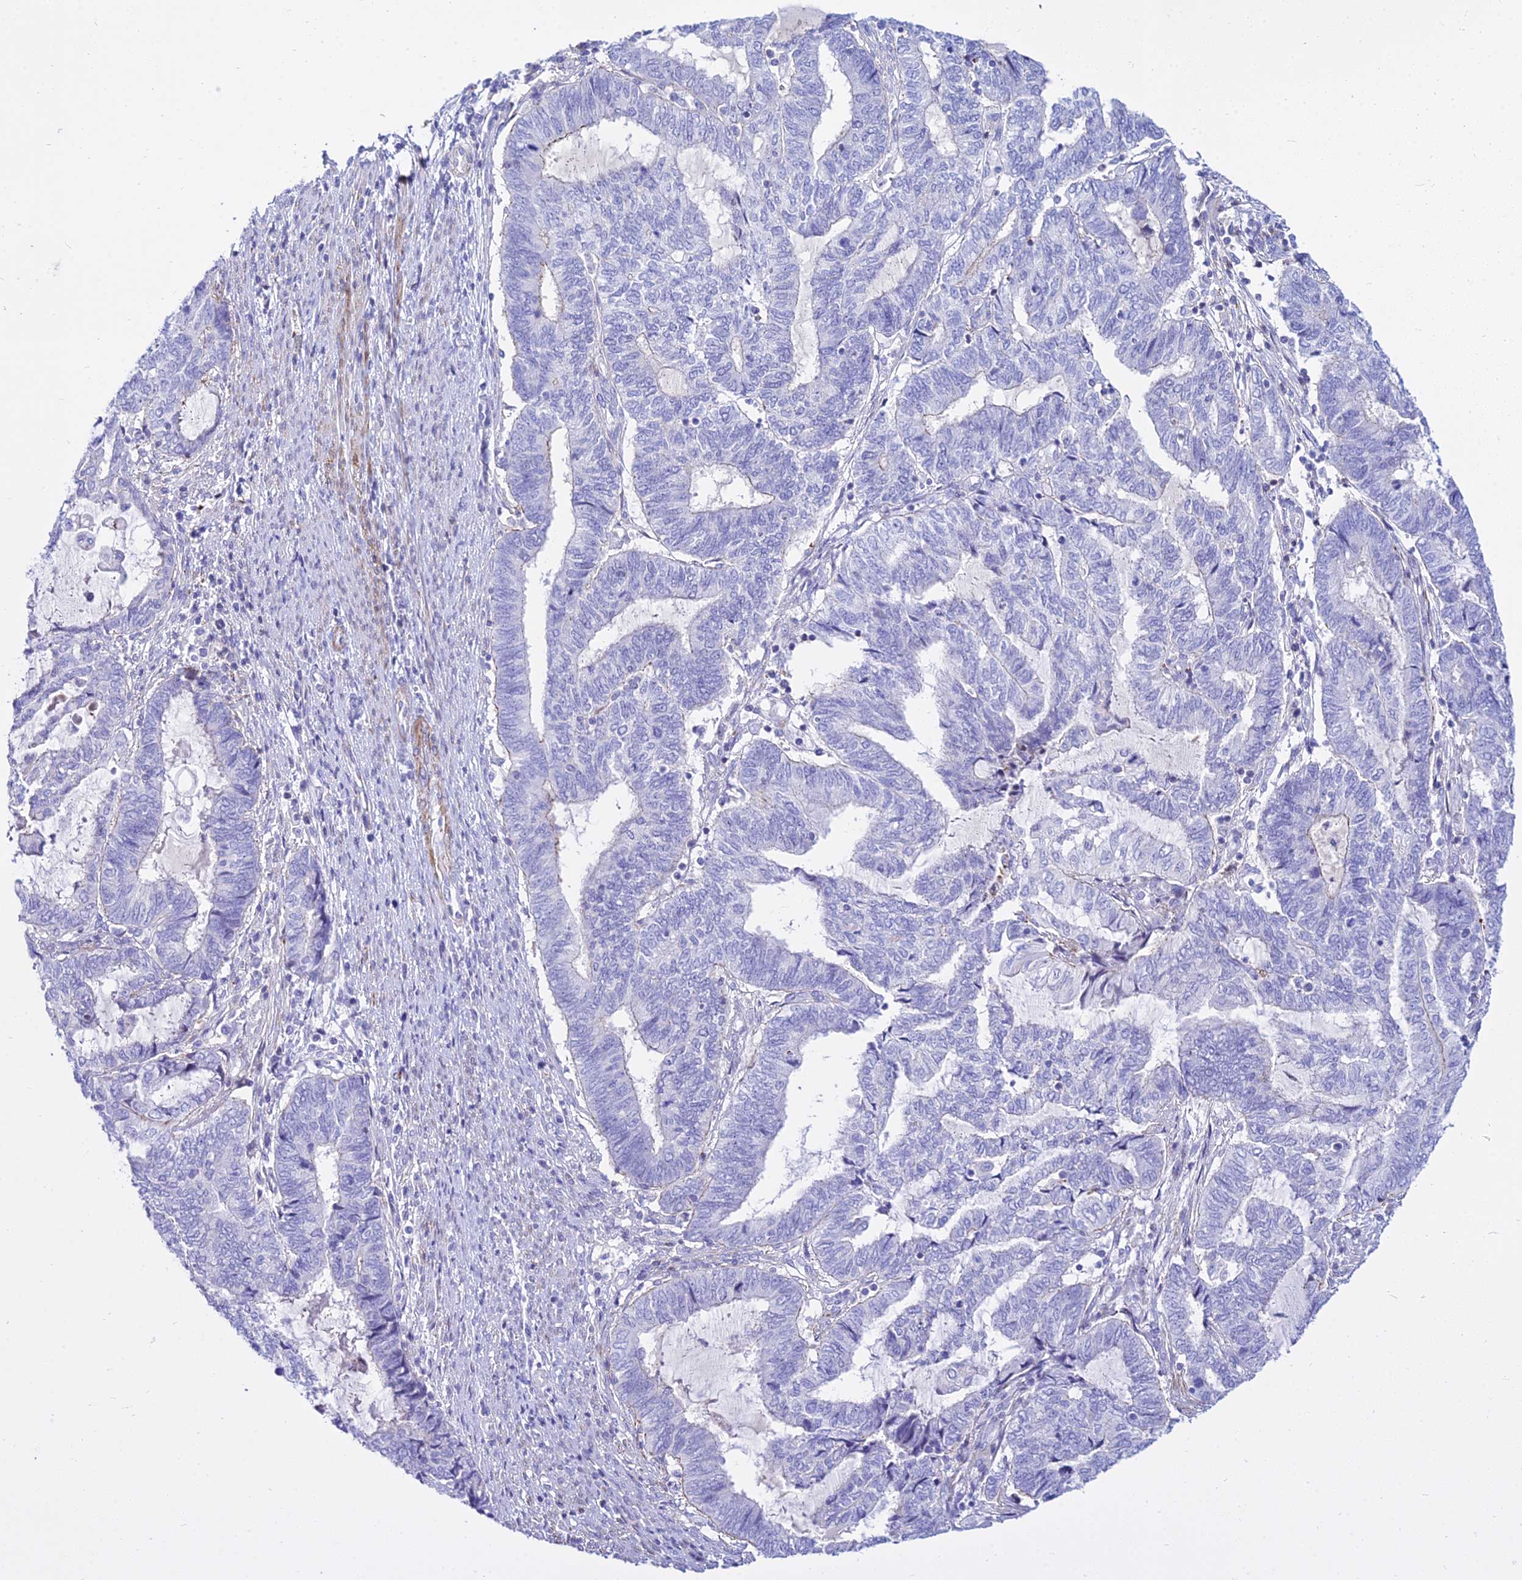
{"staining": {"intensity": "negative", "quantity": "none", "location": "none"}, "tissue": "endometrial cancer", "cell_type": "Tumor cells", "image_type": "cancer", "snomed": [{"axis": "morphology", "description": "Adenocarcinoma, NOS"}, {"axis": "topography", "description": "Uterus"}, {"axis": "topography", "description": "Endometrium"}], "caption": "An immunohistochemistry histopathology image of endometrial cancer (adenocarcinoma) is shown. There is no staining in tumor cells of endometrial cancer (adenocarcinoma). The staining is performed using DAB brown chromogen with nuclei counter-stained in using hematoxylin.", "gene": "DLX1", "patient": {"sex": "female", "age": 70}}